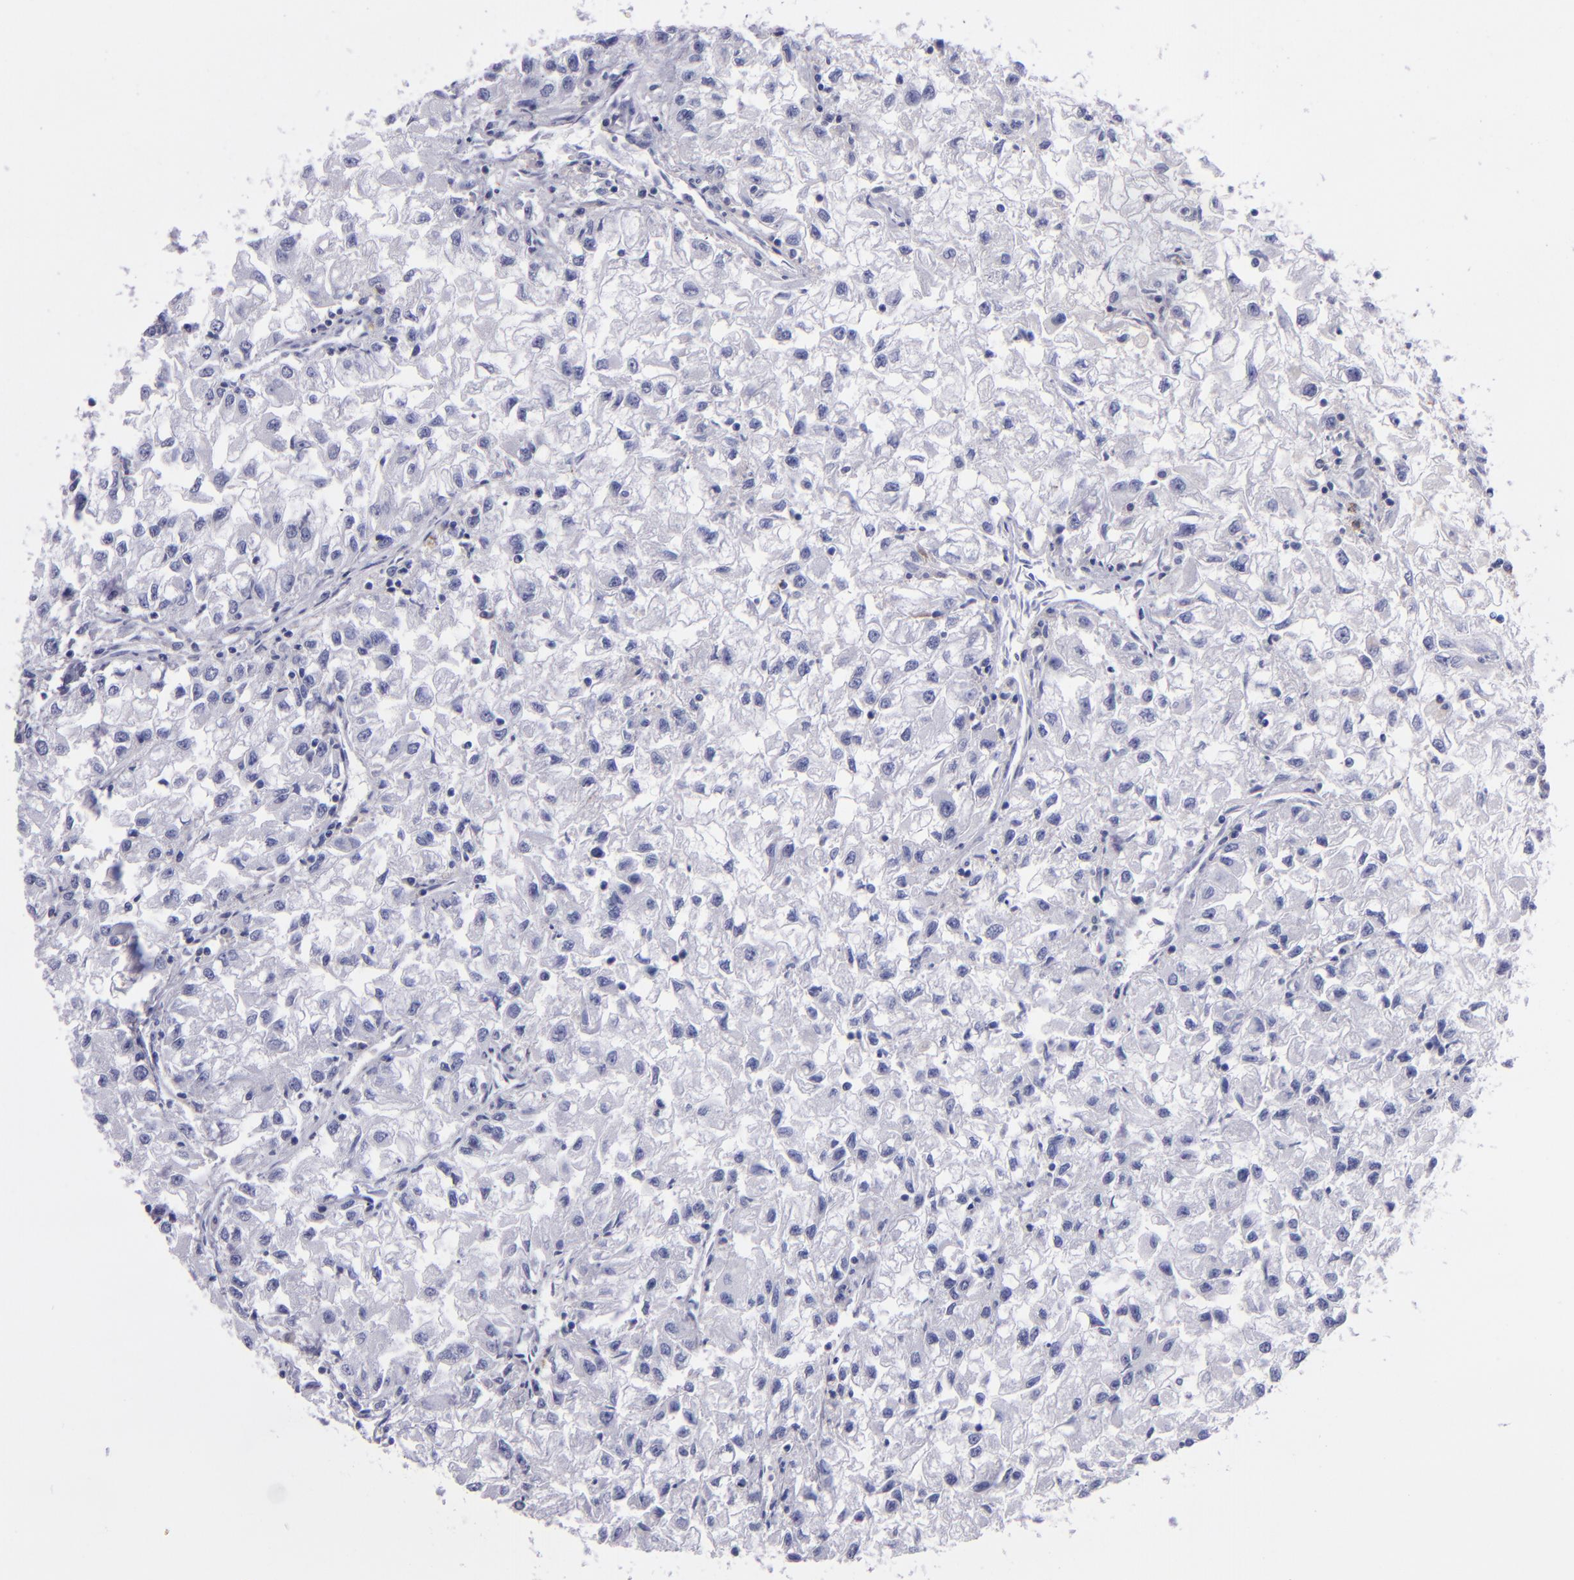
{"staining": {"intensity": "negative", "quantity": "none", "location": "none"}, "tissue": "renal cancer", "cell_type": "Tumor cells", "image_type": "cancer", "snomed": [{"axis": "morphology", "description": "Adenocarcinoma, NOS"}, {"axis": "topography", "description": "Kidney"}], "caption": "The histopathology image exhibits no staining of tumor cells in renal cancer (adenocarcinoma). Brightfield microscopy of immunohistochemistry stained with DAB (3,3'-diaminobenzidine) (brown) and hematoxylin (blue), captured at high magnification.", "gene": "CD37", "patient": {"sex": "male", "age": 59}}